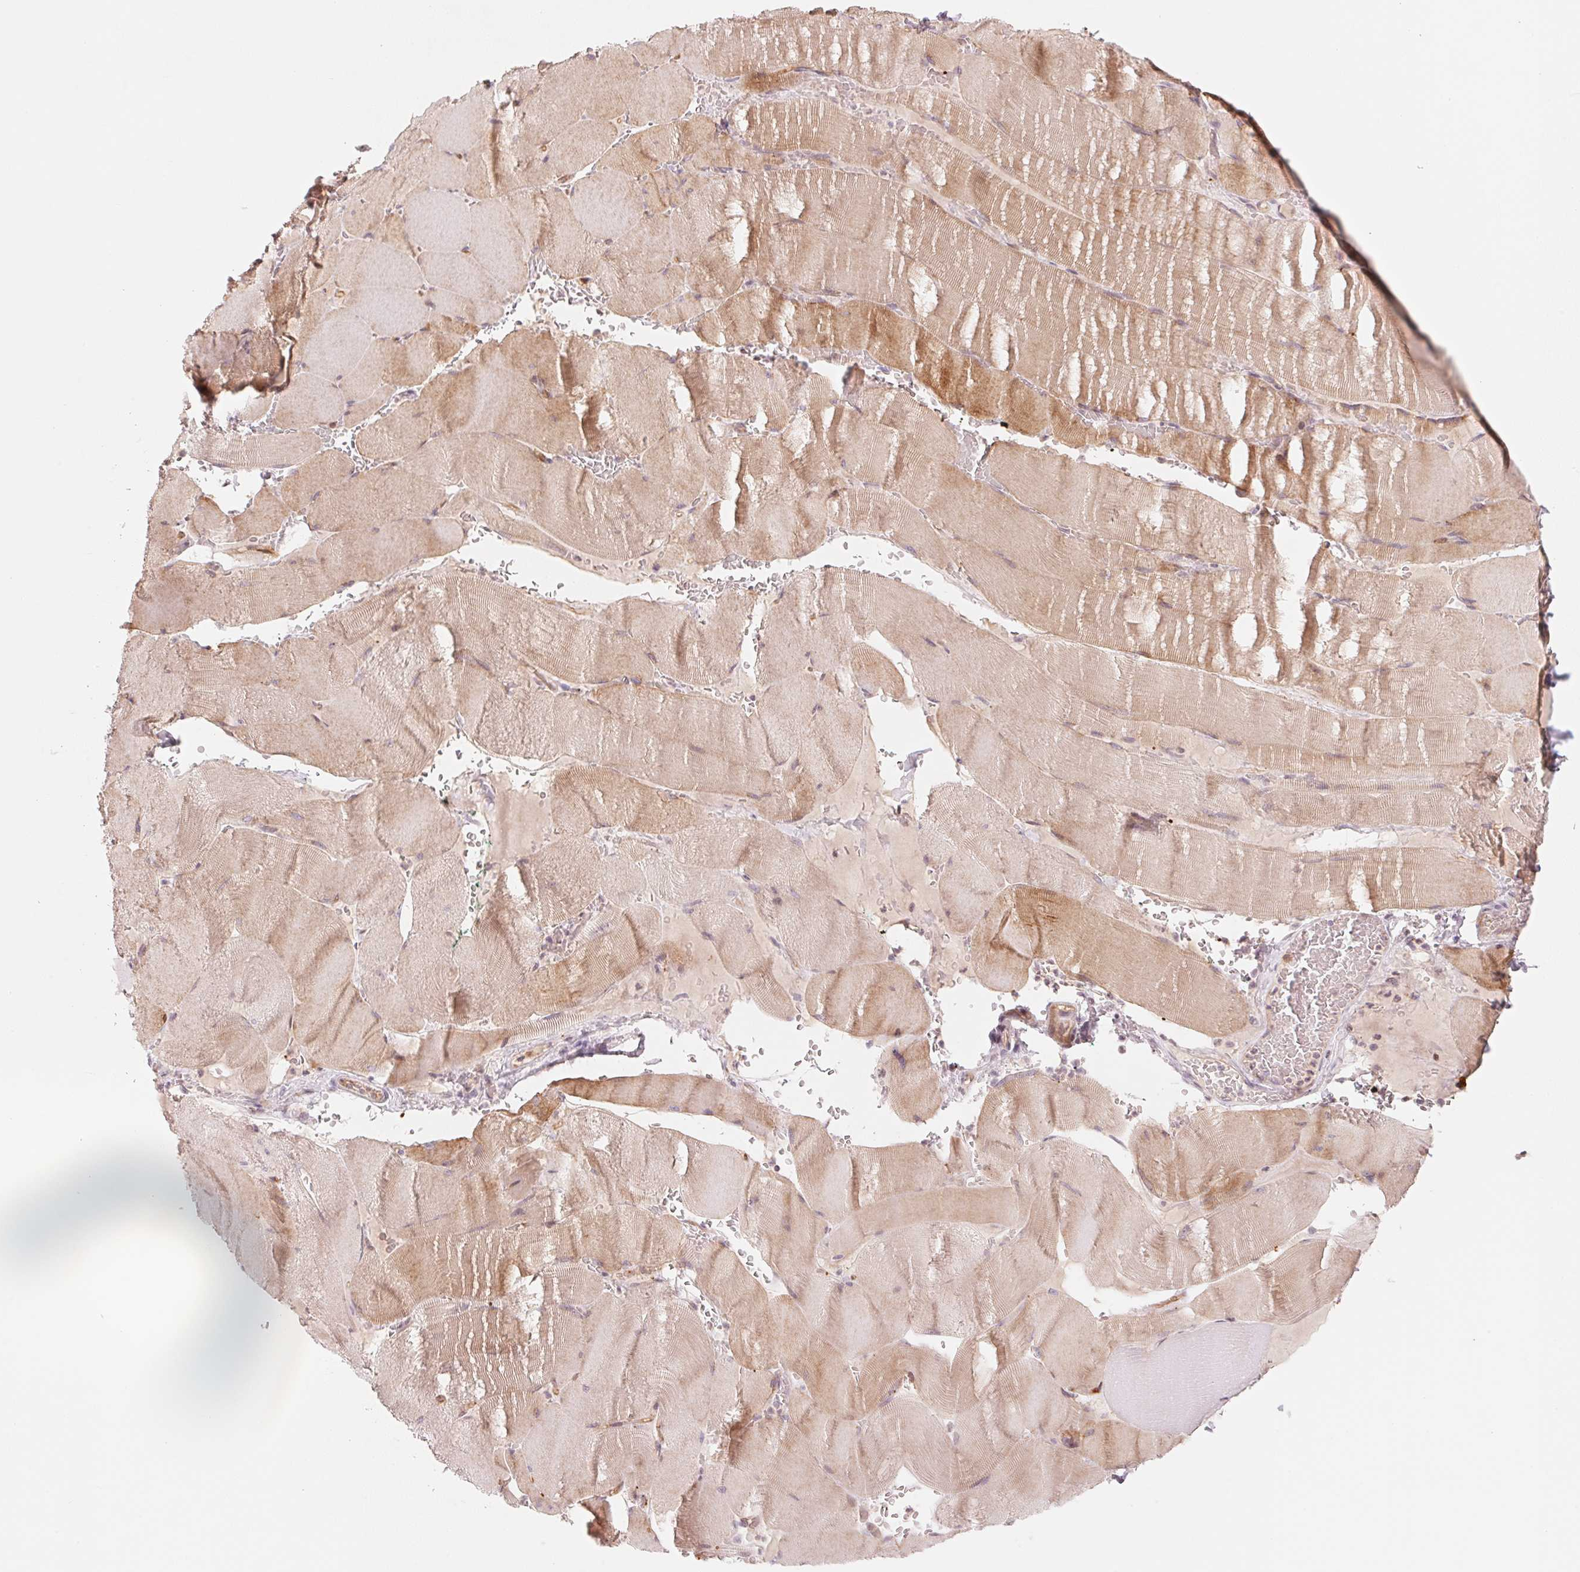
{"staining": {"intensity": "weak", "quantity": "25%-75%", "location": "cytoplasmic/membranous"}, "tissue": "skeletal muscle", "cell_type": "Myocytes", "image_type": "normal", "snomed": [{"axis": "morphology", "description": "Normal tissue, NOS"}, {"axis": "topography", "description": "Skeletal muscle"}], "caption": "Immunohistochemical staining of unremarkable human skeletal muscle shows weak cytoplasmic/membranous protein expression in approximately 25%-75% of myocytes. (Stains: DAB in brown, nuclei in blue, Microscopy: brightfield microscopy at high magnification).", "gene": "SLC17A4", "patient": {"sex": "male", "age": 56}}